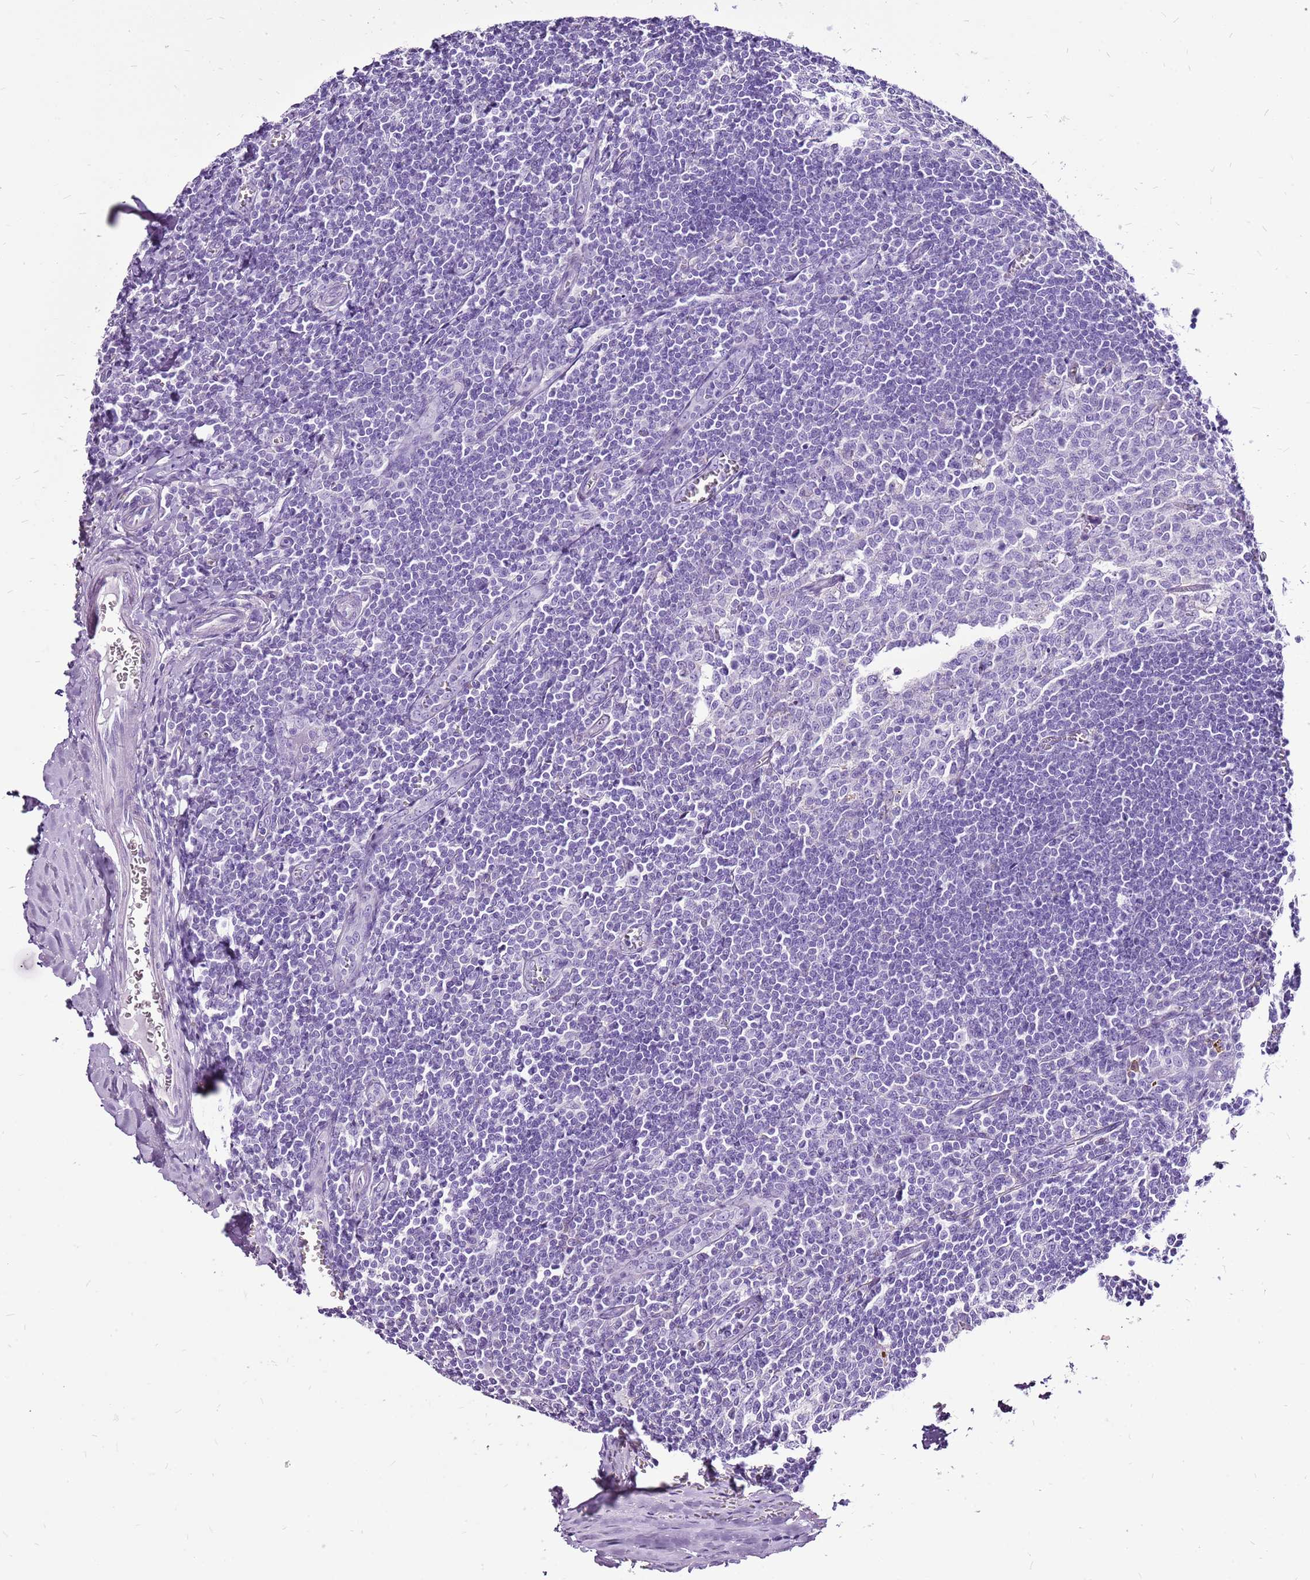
{"staining": {"intensity": "negative", "quantity": "none", "location": "none"}, "tissue": "tonsil", "cell_type": "Germinal center cells", "image_type": "normal", "snomed": [{"axis": "morphology", "description": "Normal tissue, NOS"}, {"axis": "topography", "description": "Tonsil"}], "caption": "Immunohistochemical staining of unremarkable tonsil displays no significant expression in germinal center cells. The staining is performed using DAB (3,3'-diaminobenzidine) brown chromogen with nuclei counter-stained in using hematoxylin.", "gene": "ACSS3", "patient": {"sex": "male", "age": 27}}